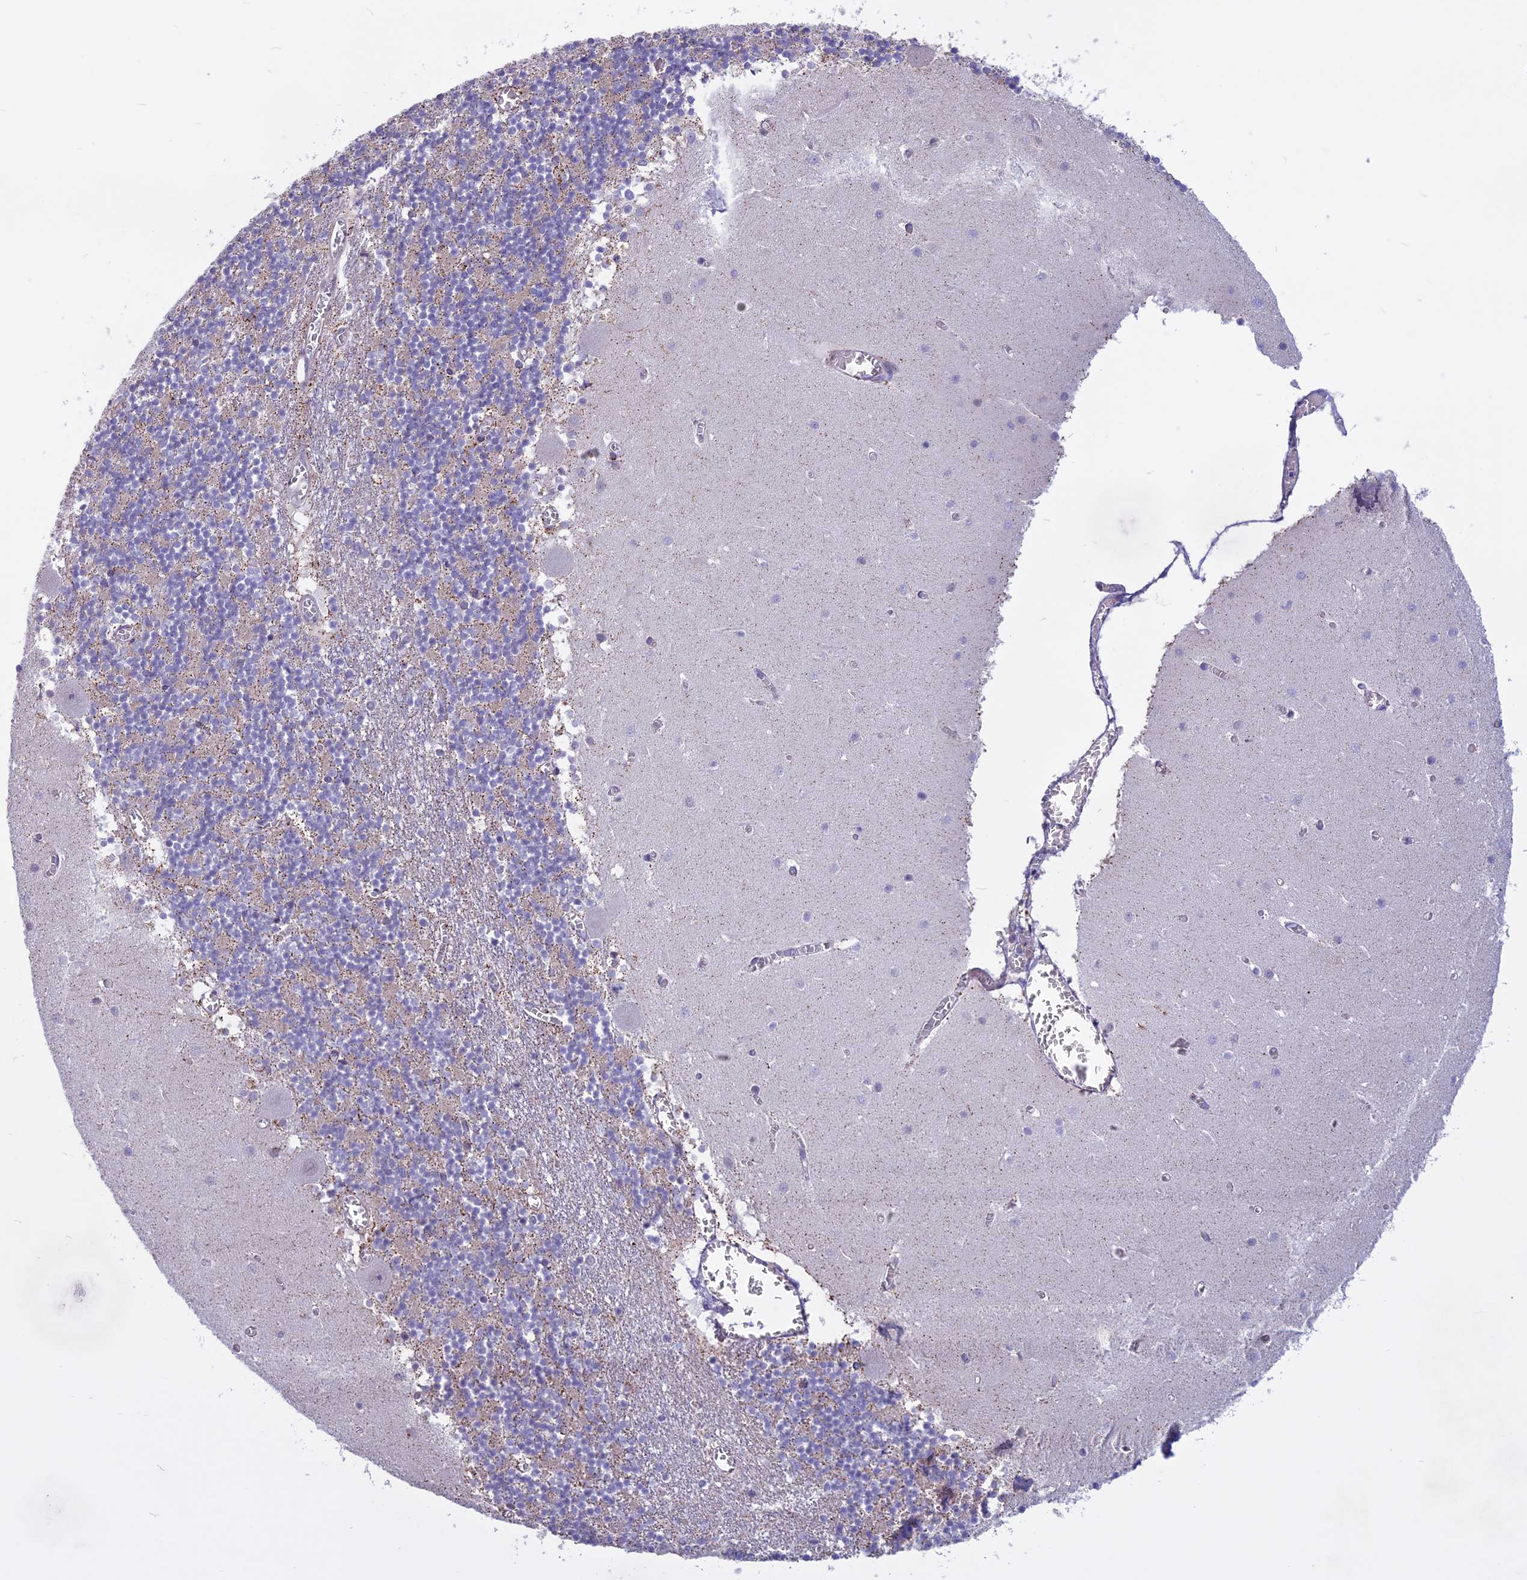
{"staining": {"intensity": "weak", "quantity": "25%-75%", "location": "cytoplasmic/membranous"}, "tissue": "cerebellum", "cell_type": "Cells in granular layer", "image_type": "normal", "snomed": [{"axis": "morphology", "description": "Normal tissue, NOS"}, {"axis": "topography", "description": "Cerebellum"}], "caption": "The histopathology image reveals immunohistochemical staining of normal cerebellum. There is weak cytoplasmic/membranous positivity is present in approximately 25%-75% of cells in granular layer.", "gene": "SPHKAP", "patient": {"sex": "female", "age": 28}}